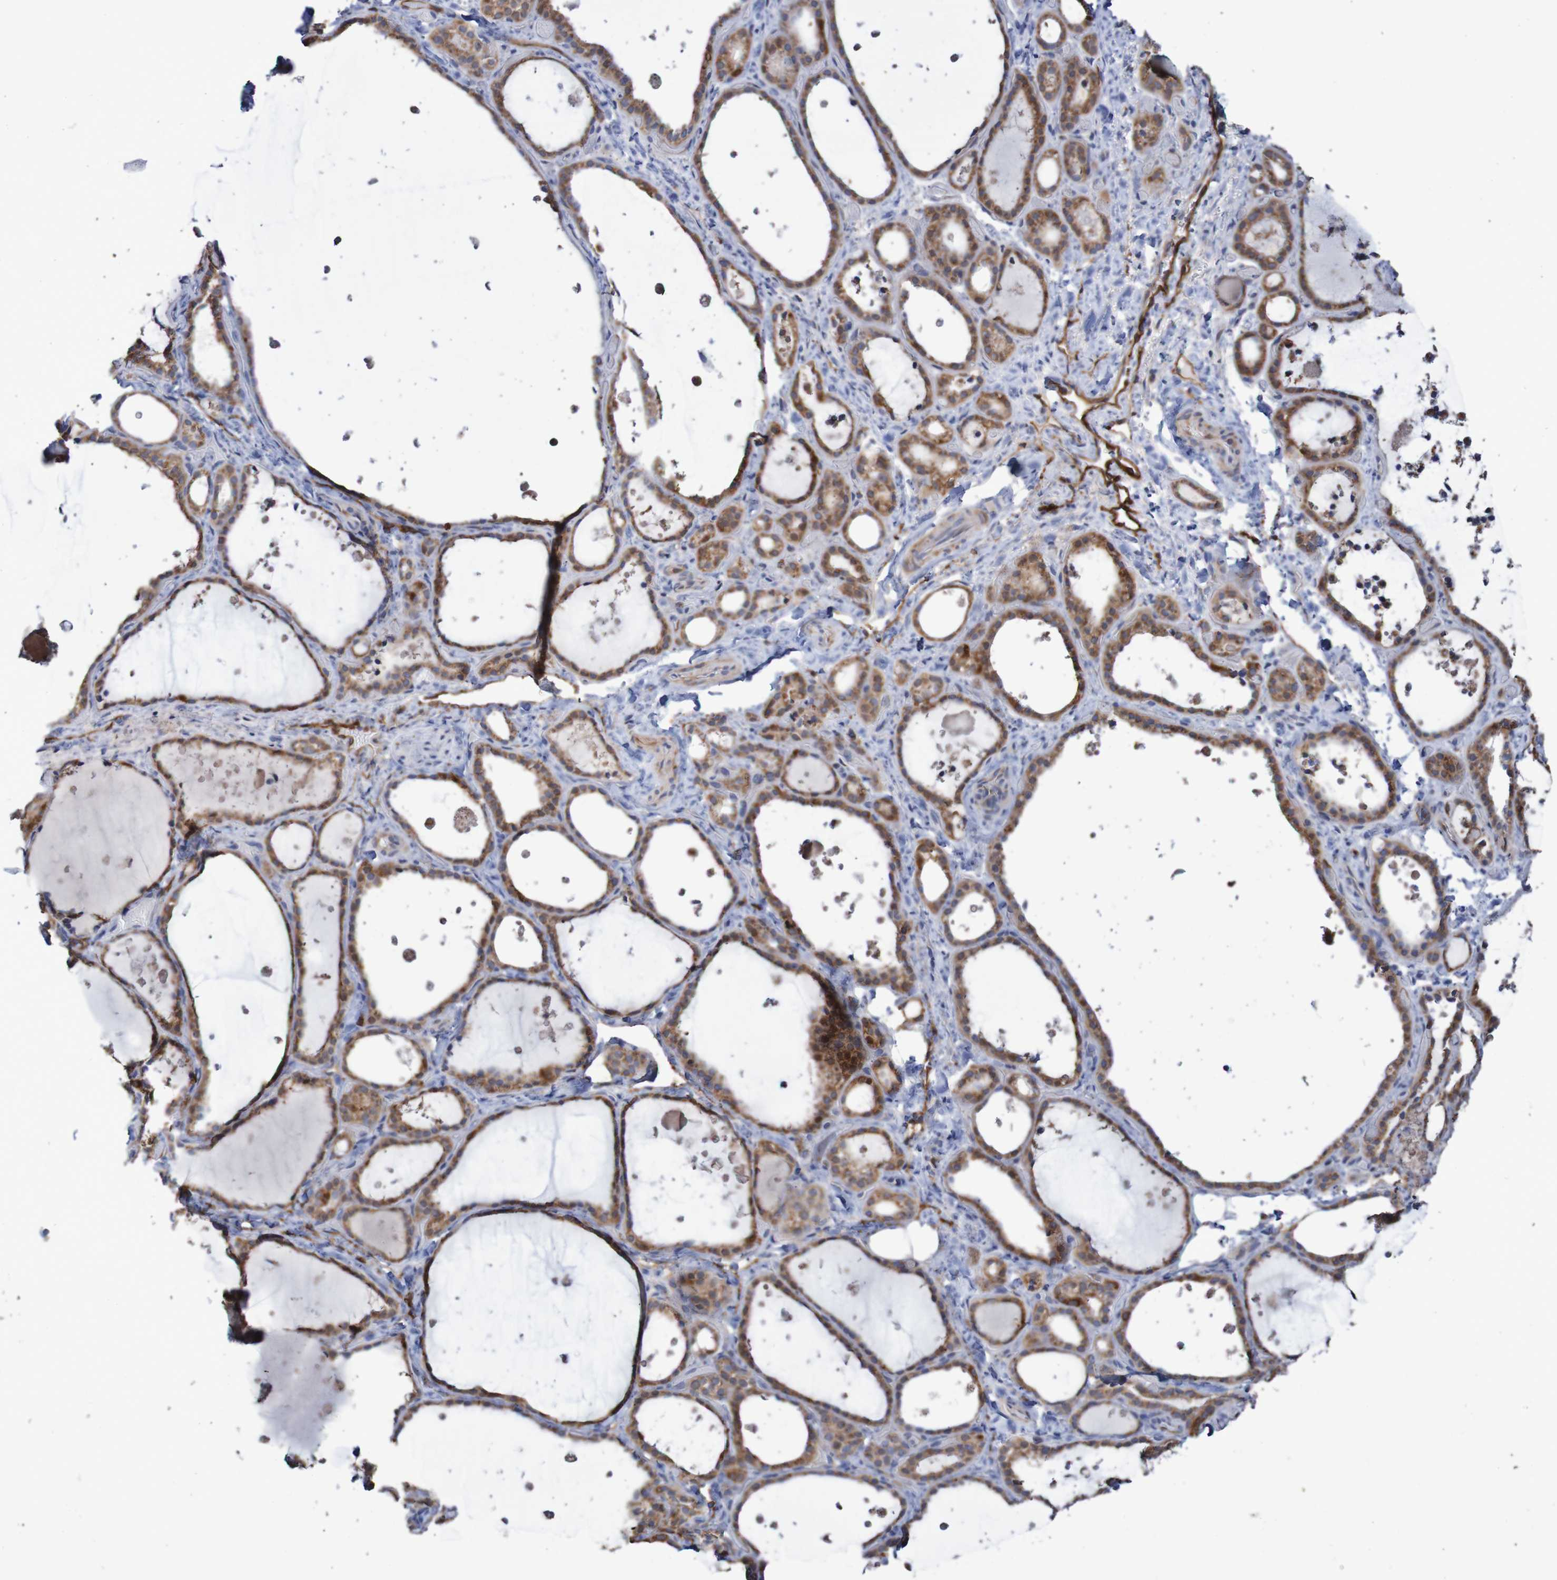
{"staining": {"intensity": "moderate", "quantity": ">75%", "location": "cytoplasmic/membranous"}, "tissue": "thyroid gland", "cell_type": "Glandular cells", "image_type": "normal", "snomed": [{"axis": "morphology", "description": "Normal tissue, NOS"}, {"axis": "topography", "description": "Thyroid gland"}], "caption": "Immunohistochemistry photomicrograph of benign thyroid gland: thyroid gland stained using immunohistochemistry displays medium levels of moderate protein expression localized specifically in the cytoplasmic/membranous of glandular cells, appearing as a cytoplasmic/membranous brown color.", "gene": "MMEL1", "patient": {"sex": "female", "age": 44}}